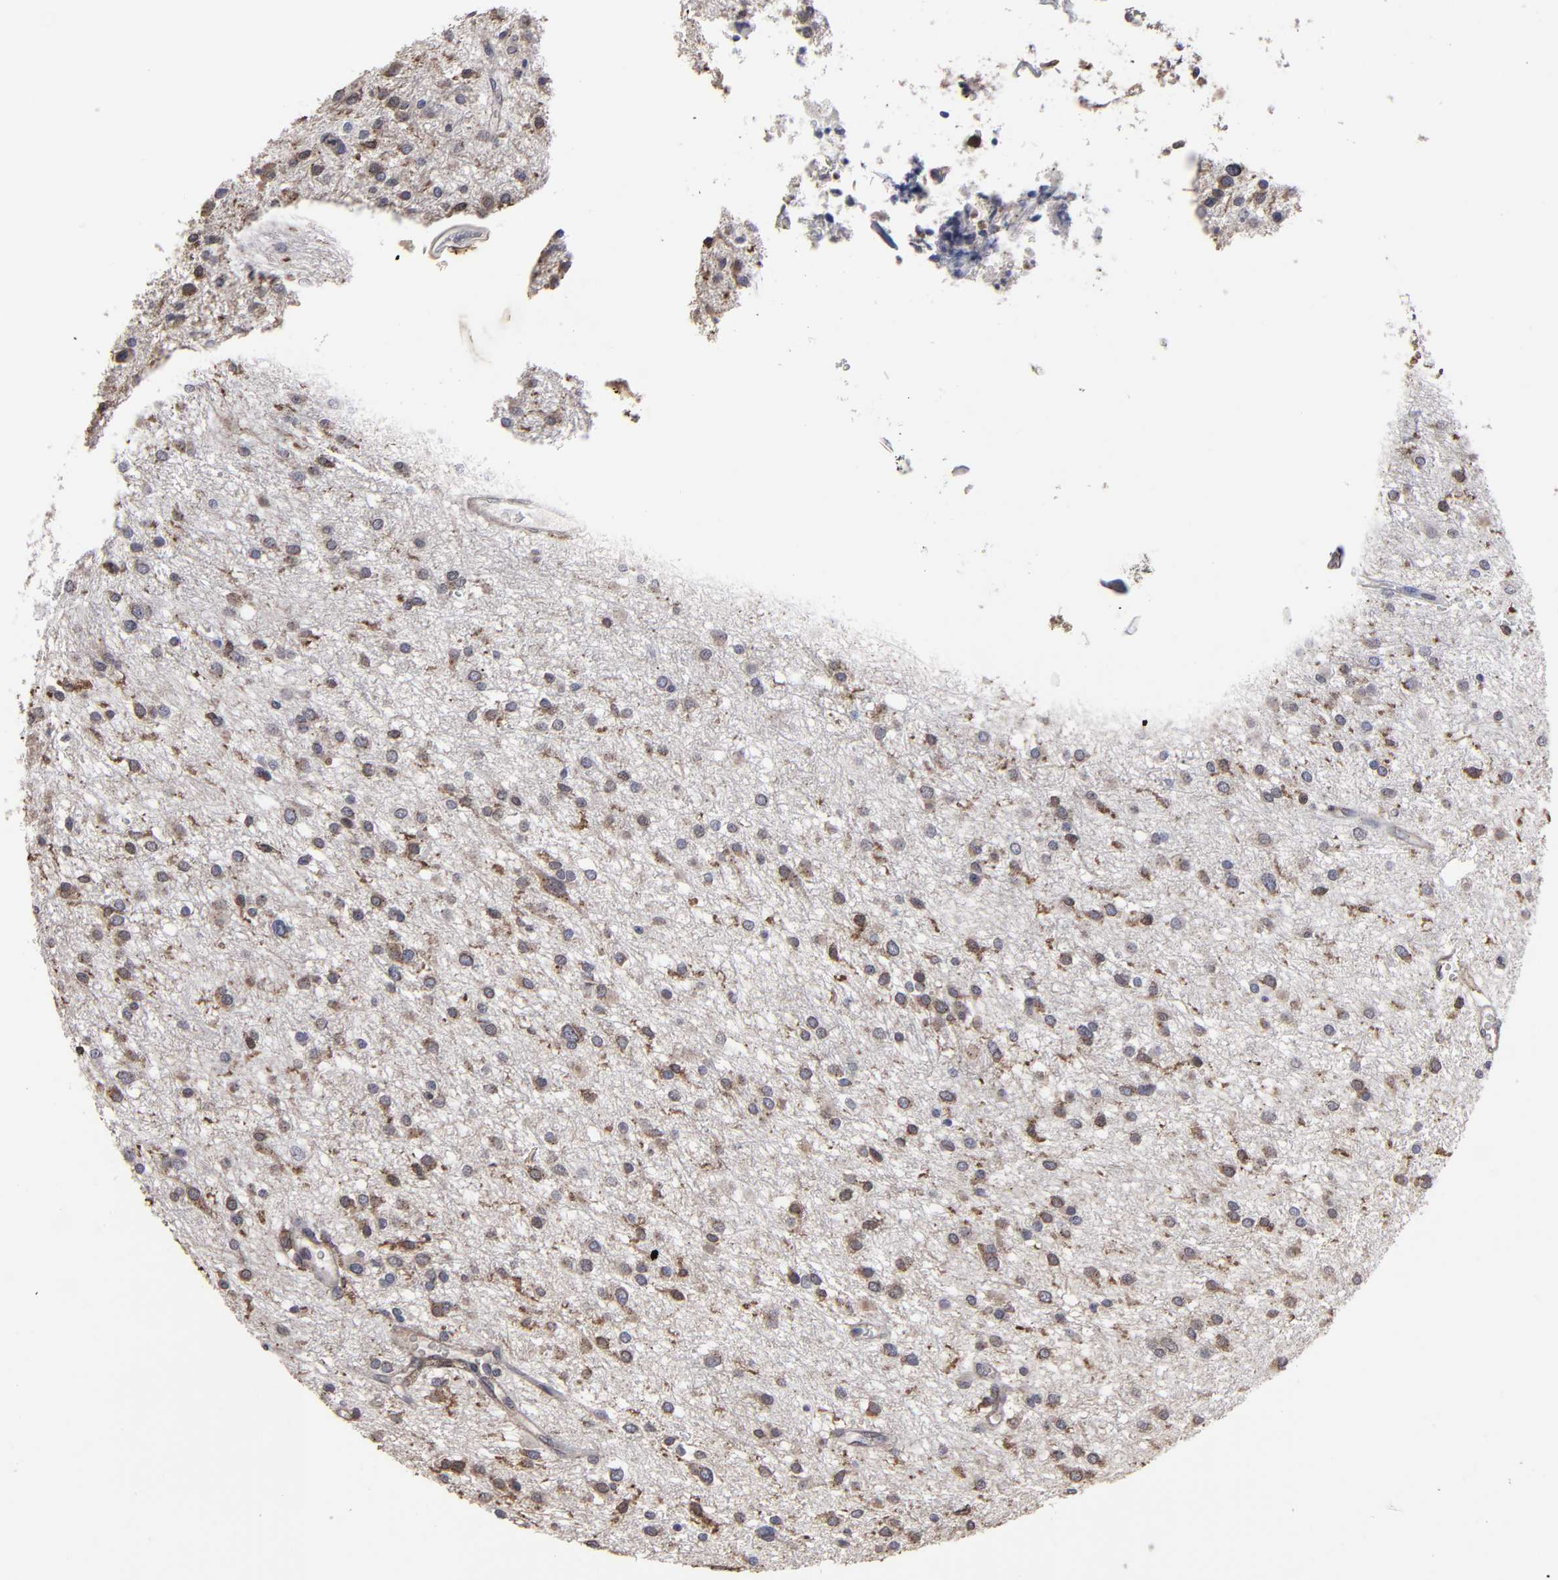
{"staining": {"intensity": "weak", "quantity": "<25%", "location": "cytoplasmic/membranous,nuclear"}, "tissue": "glioma", "cell_type": "Tumor cells", "image_type": "cancer", "snomed": [{"axis": "morphology", "description": "Glioma, malignant, Low grade"}, {"axis": "topography", "description": "Brain"}], "caption": "The photomicrograph shows no staining of tumor cells in glioma.", "gene": "KIAA2026", "patient": {"sex": "female", "age": 36}}